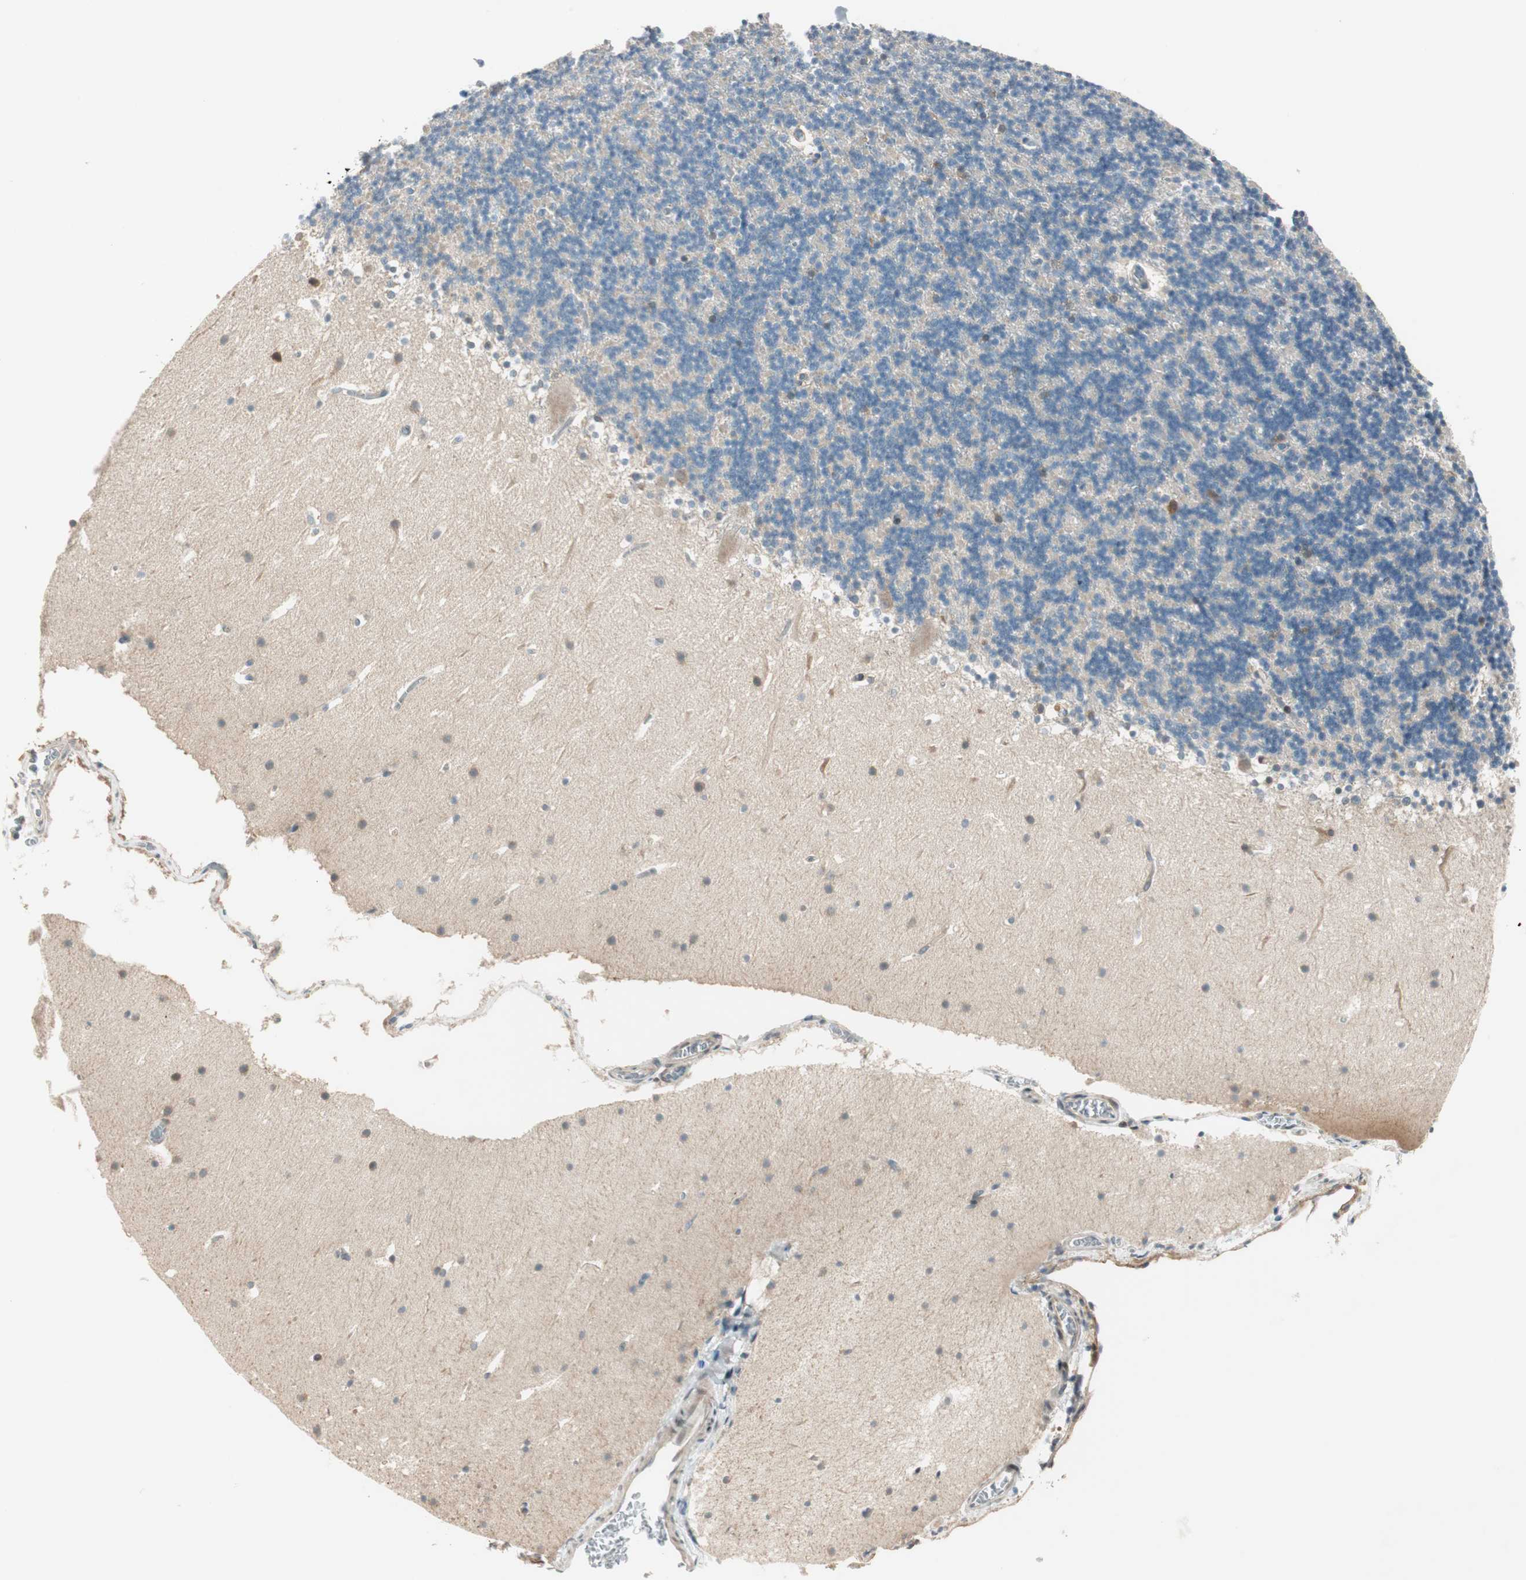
{"staining": {"intensity": "moderate", "quantity": "<25%", "location": "nuclear"}, "tissue": "cerebellum", "cell_type": "Cells in granular layer", "image_type": "normal", "snomed": [{"axis": "morphology", "description": "Normal tissue, NOS"}, {"axis": "topography", "description": "Cerebellum"}], "caption": "Cerebellum was stained to show a protein in brown. There is low levels of moderate nuclear staining in approximately <25% of cells in granular layer. (DAB IHC with brightfield microscopy, high magnification).", "gene": "CGRRF1", "patient": {"sex": "male", "age": 45}}